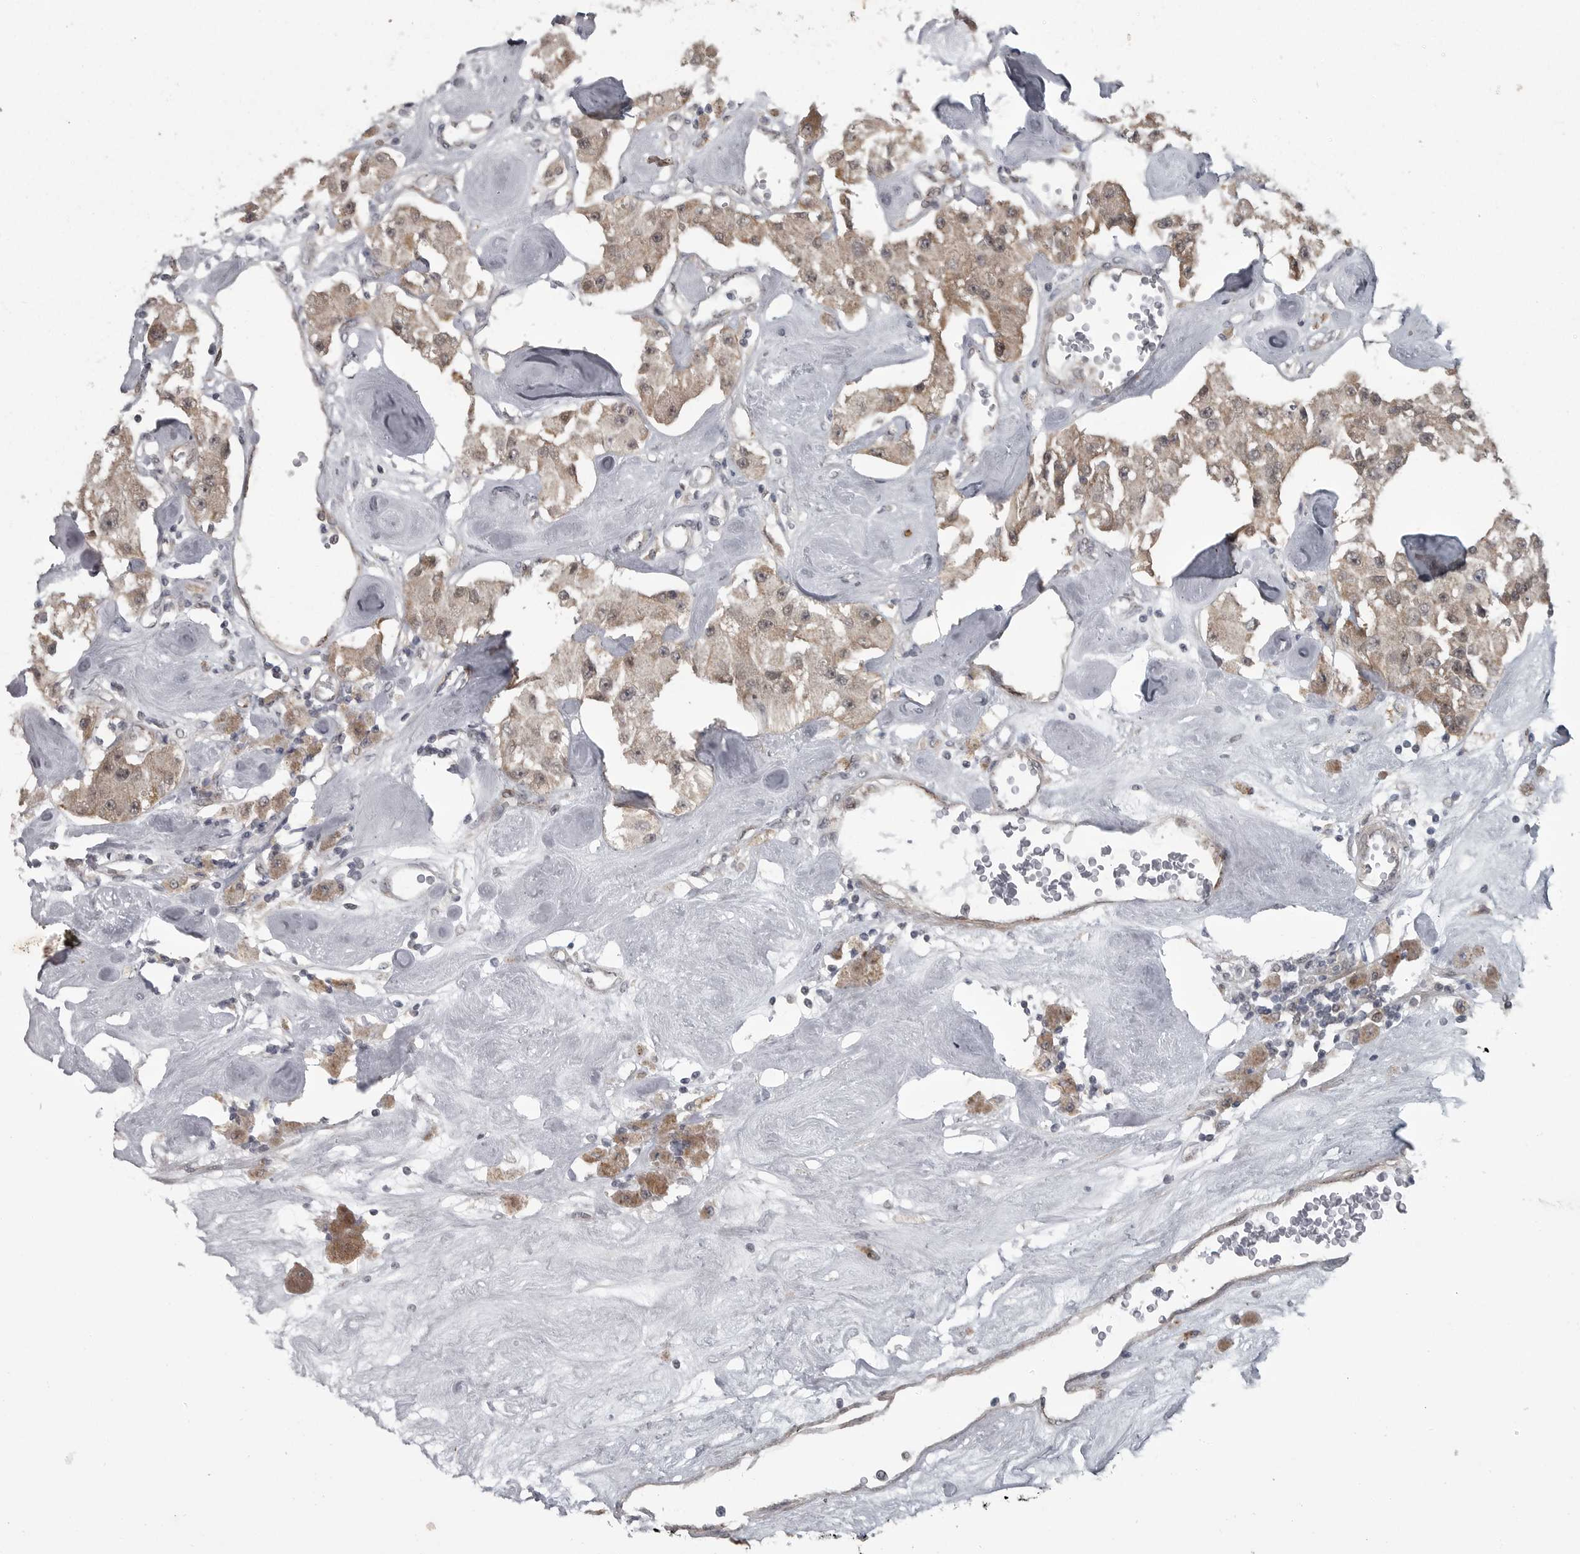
{"staining": {"intensity": "weak", "quantity": ">75%", "location": "cytoplasmic/membranous"}, "tissue": "carcinoid", "cell_type": "Tumor cells", "image_type": "cancer", "snomed": [{"axis": "morphology", "description": "Carcinoid, malignant, NOS"}, {"axis": "topography", "description": "Pancreas"}], "caption": "Carcinoid stained with a protein marker reveals weak staining in tumor cells.", "gene": "PPP1R9A", "patient": {"sex": "male", "age": 41}}